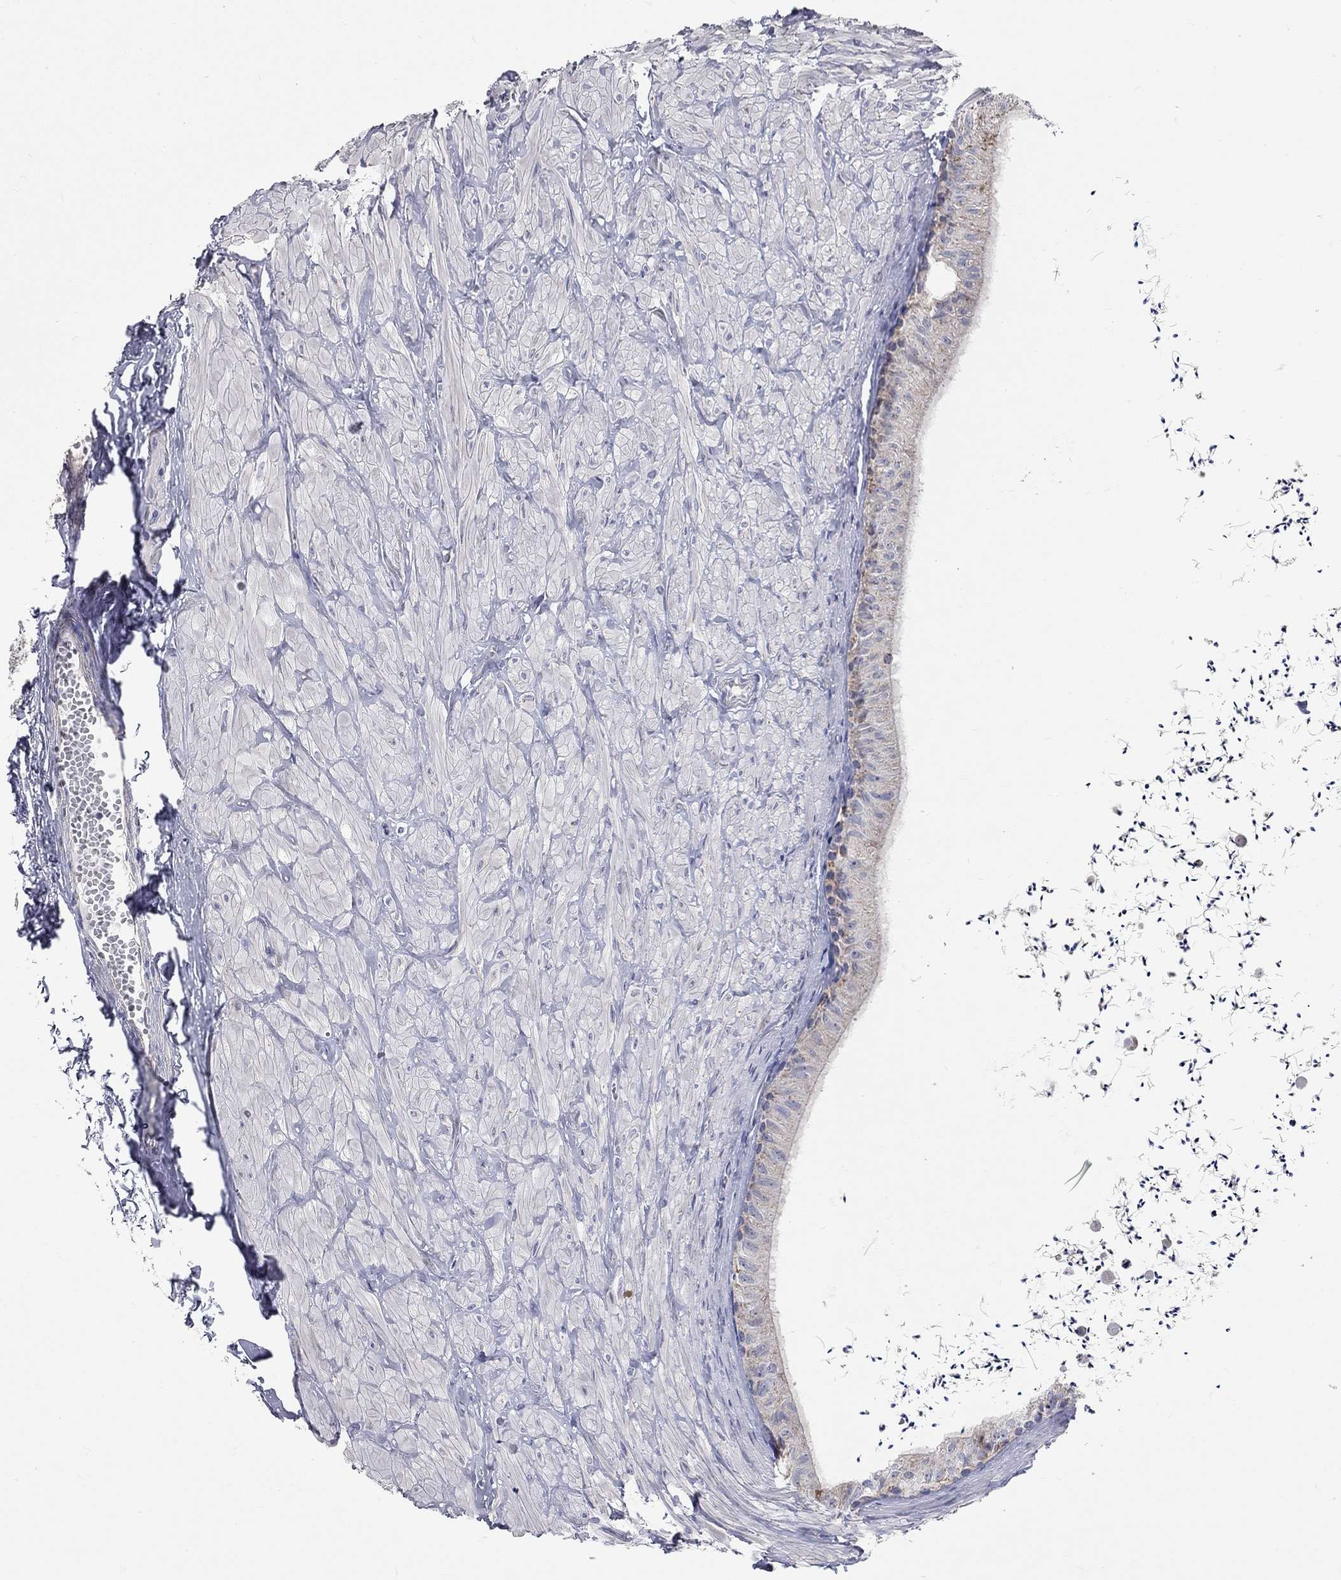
{"staining": {"intensity": "negative", "quantity": "none", "location": "none"}, "tissue": "epididymis", "cell_type": "Glandular cells", "image_type": "normal", "snomed": [{"axis": "morphology", "description": "Normal tissue, NOS"}, {"axis": "topography", "description": "Epididymis"}], "caption": "A high-resolution micrograph shows IHC staining of unremarkable epididymis, which reveals no significant positivity in glandular cells. Brightfield microscopy of IHC stained with DAB (3,3'-diaminobenzidine) (brown) and hematoxylin (blue), captured at high magnification.", "gene": "CFAP161", "patient": {"sex": "male", "age": 32}}